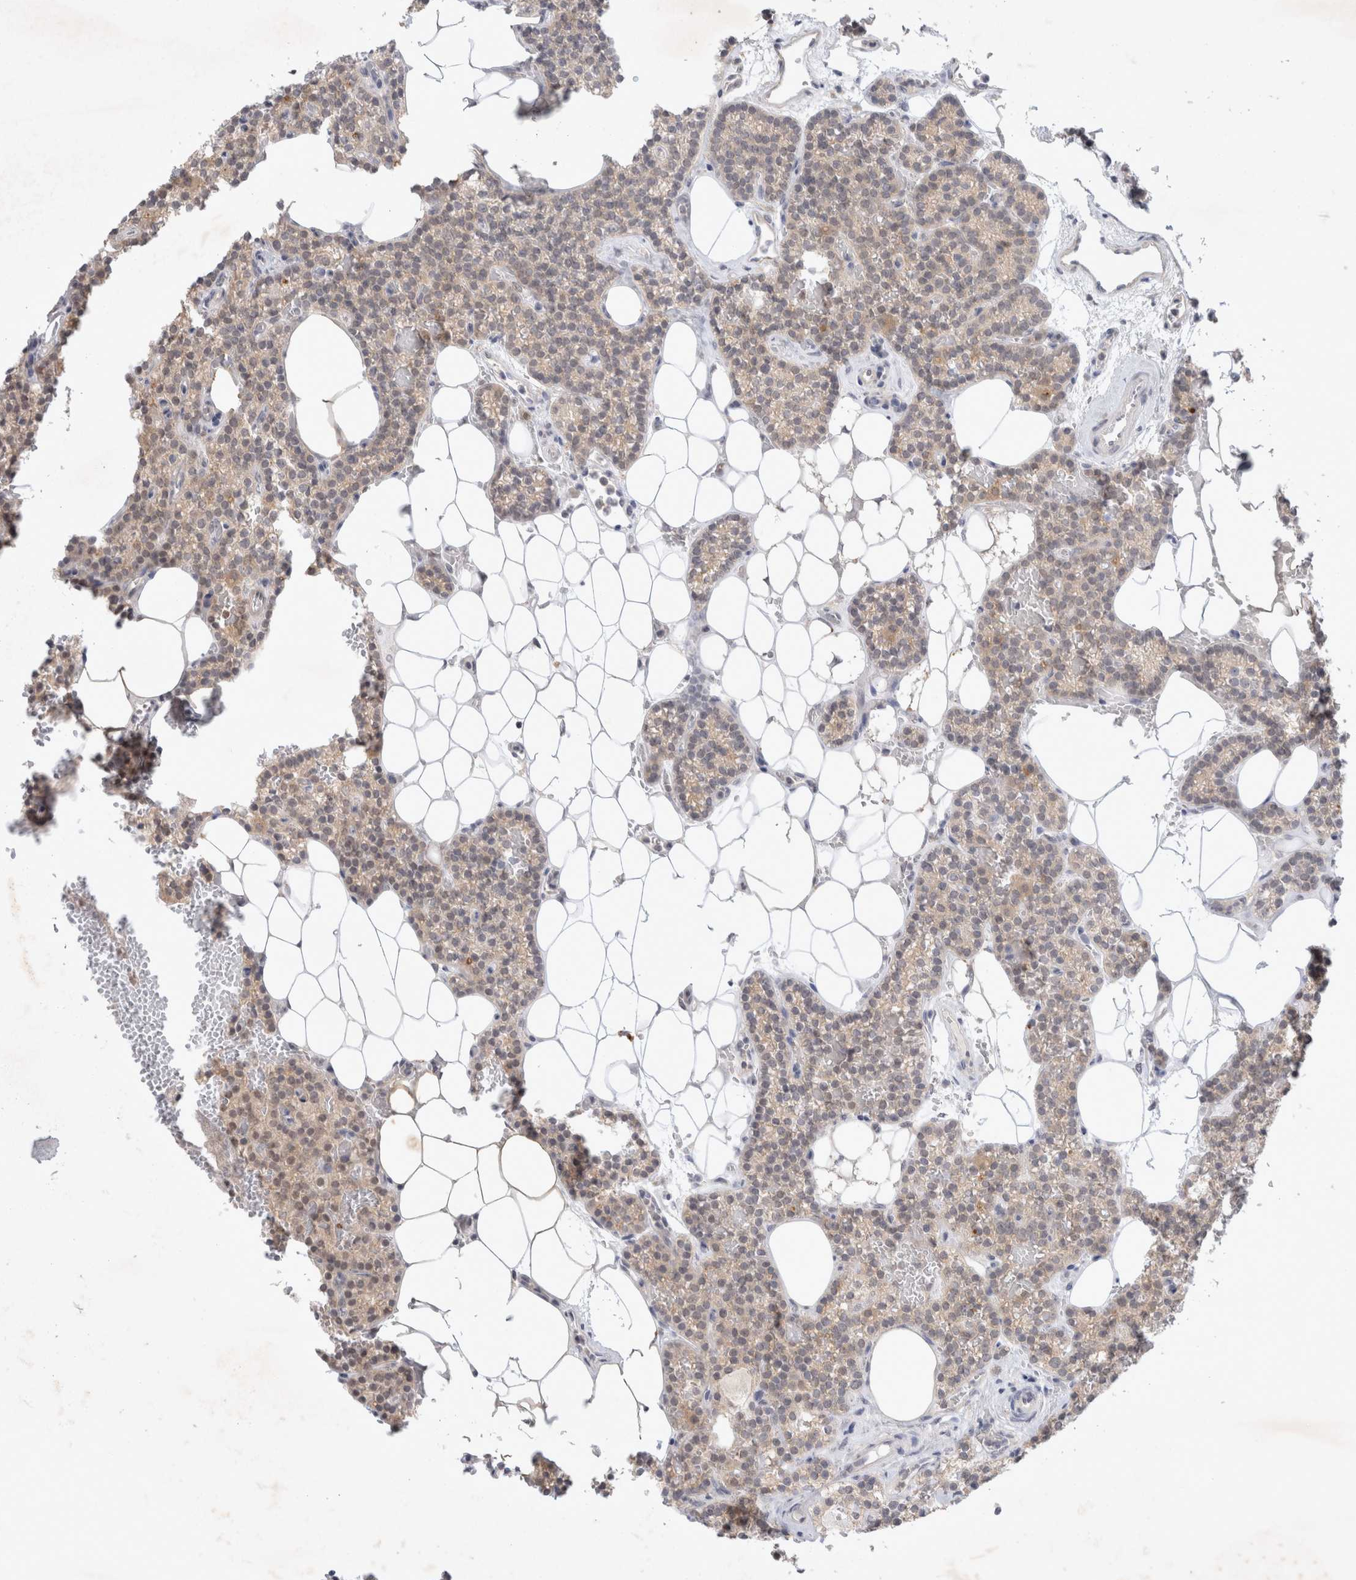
{"staining": {"intensity": "weak", "quantity": "25%-75%", "location": "cytoplasmic/membranous"}, "tissue": "parathyroid gland", "cell_type": "Glandular cells", "image_type": "normal", "snomed": [{"axis": "morphology", "description": "Normal tissue, NOS"}, {"axis": "topography", "description": "Parathyroid gland"}], "caption": "Immunohistochemistry (DAB (3,3'-diaminobenzidine)) staining of benign human parathyroid gland reveals weak cytoplasmic/membranous protein positivity in about 25%-75% of glandular cells. (IHC, brightfield microscopy, high magnification).", "gene": "FBXO42", "patient": {"sex": "male", "age": 58}}